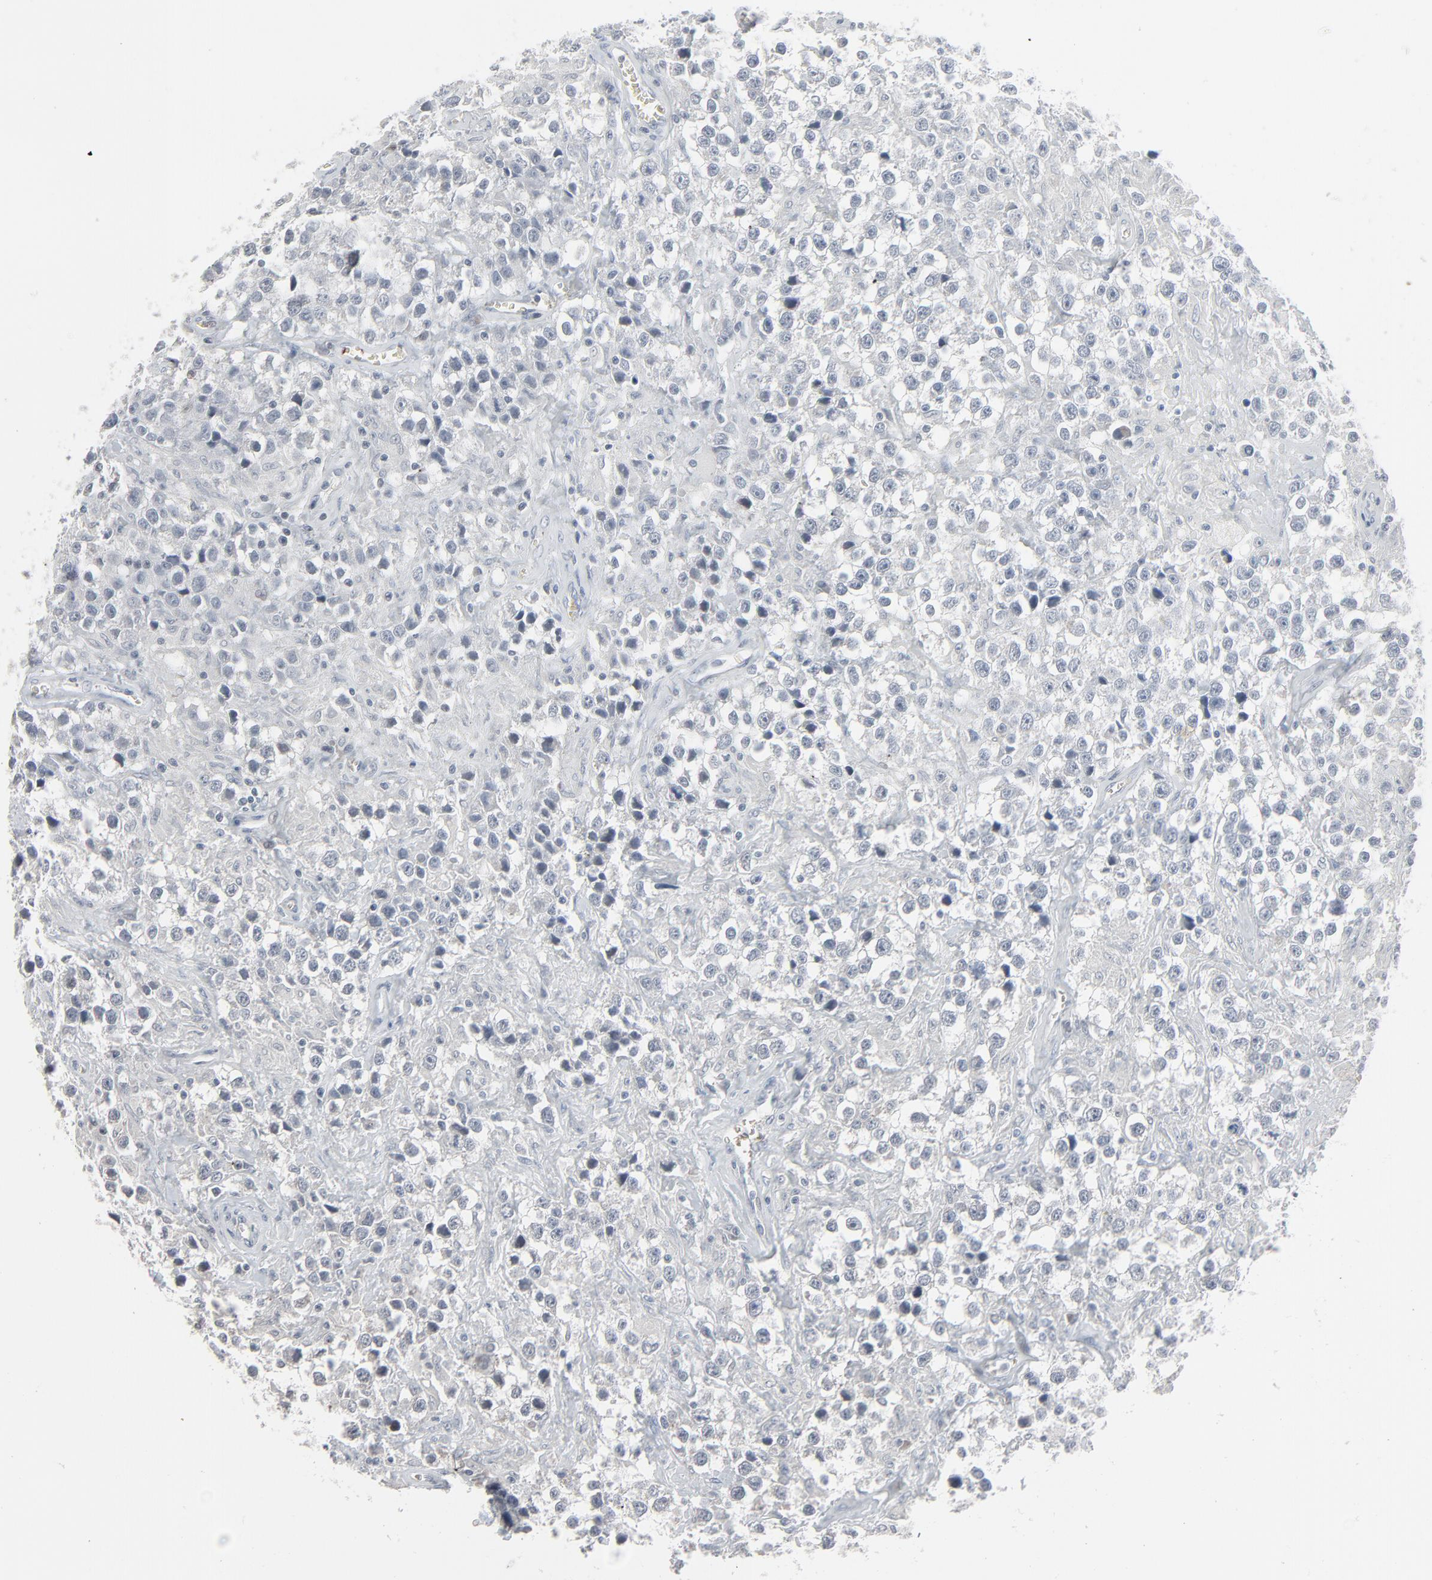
{"staining": {"intensity": "negative", "quantity": "none", "location": "none"}, "tissue": "testis cancer", "cell_type": "Tumor cells", "image_type": "cancer", "snomed": [{"axis": "morphology", "description": "Seminoma, NOS"}, {"axis": "topography", "description": "Testis"}], "caption": "DAB (3,3'-diaminobenzidine) immunohistochemical staining of human testis seminoma demonstrates no significant expression in tumor cells.", "gene": "SAGE1", "patient": {"sex": "male", "age": 43}}